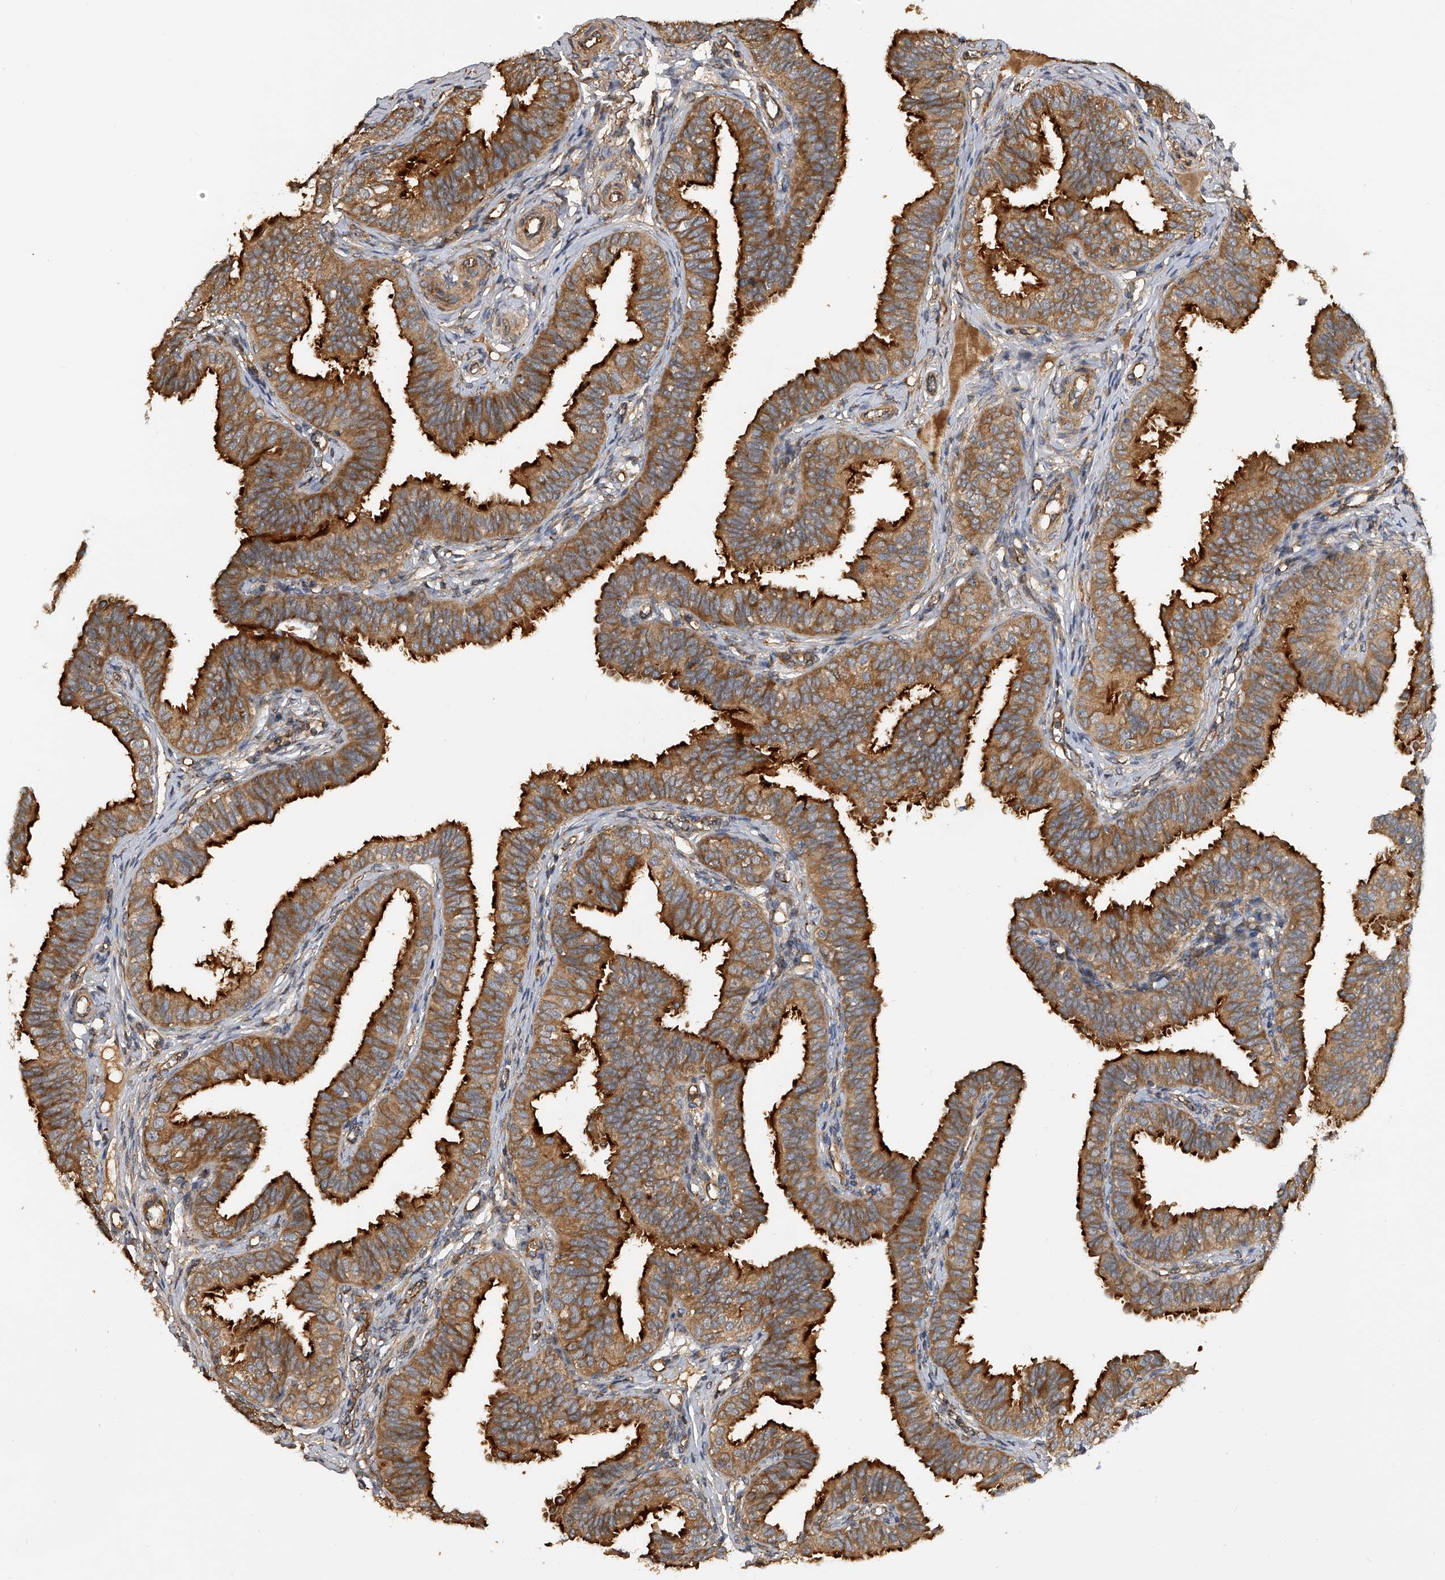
{"staining": {"intensity": "strong", "quantity": ">75%", "location": "cytoplasmic/membranous"}, "tissue": "fallopian tube", "cell_type": "Glandular cells", "image_type": "normal", "snomed": [{"axis": "morphology", "description": "Normal tissue, NOS"}, {"axis": "topography", "description": "Fallopian tube"}], "caption": "Fallopian tube stained with immunohistochemistry (IHC) exhibits strong cytoplasmic/membranous staining in approximately >75% of glandular cells. (IHC, brightfield microscopy, high magnification).", "gene": "PTPRA", "patient": {"sex": "female", "age": 35}}